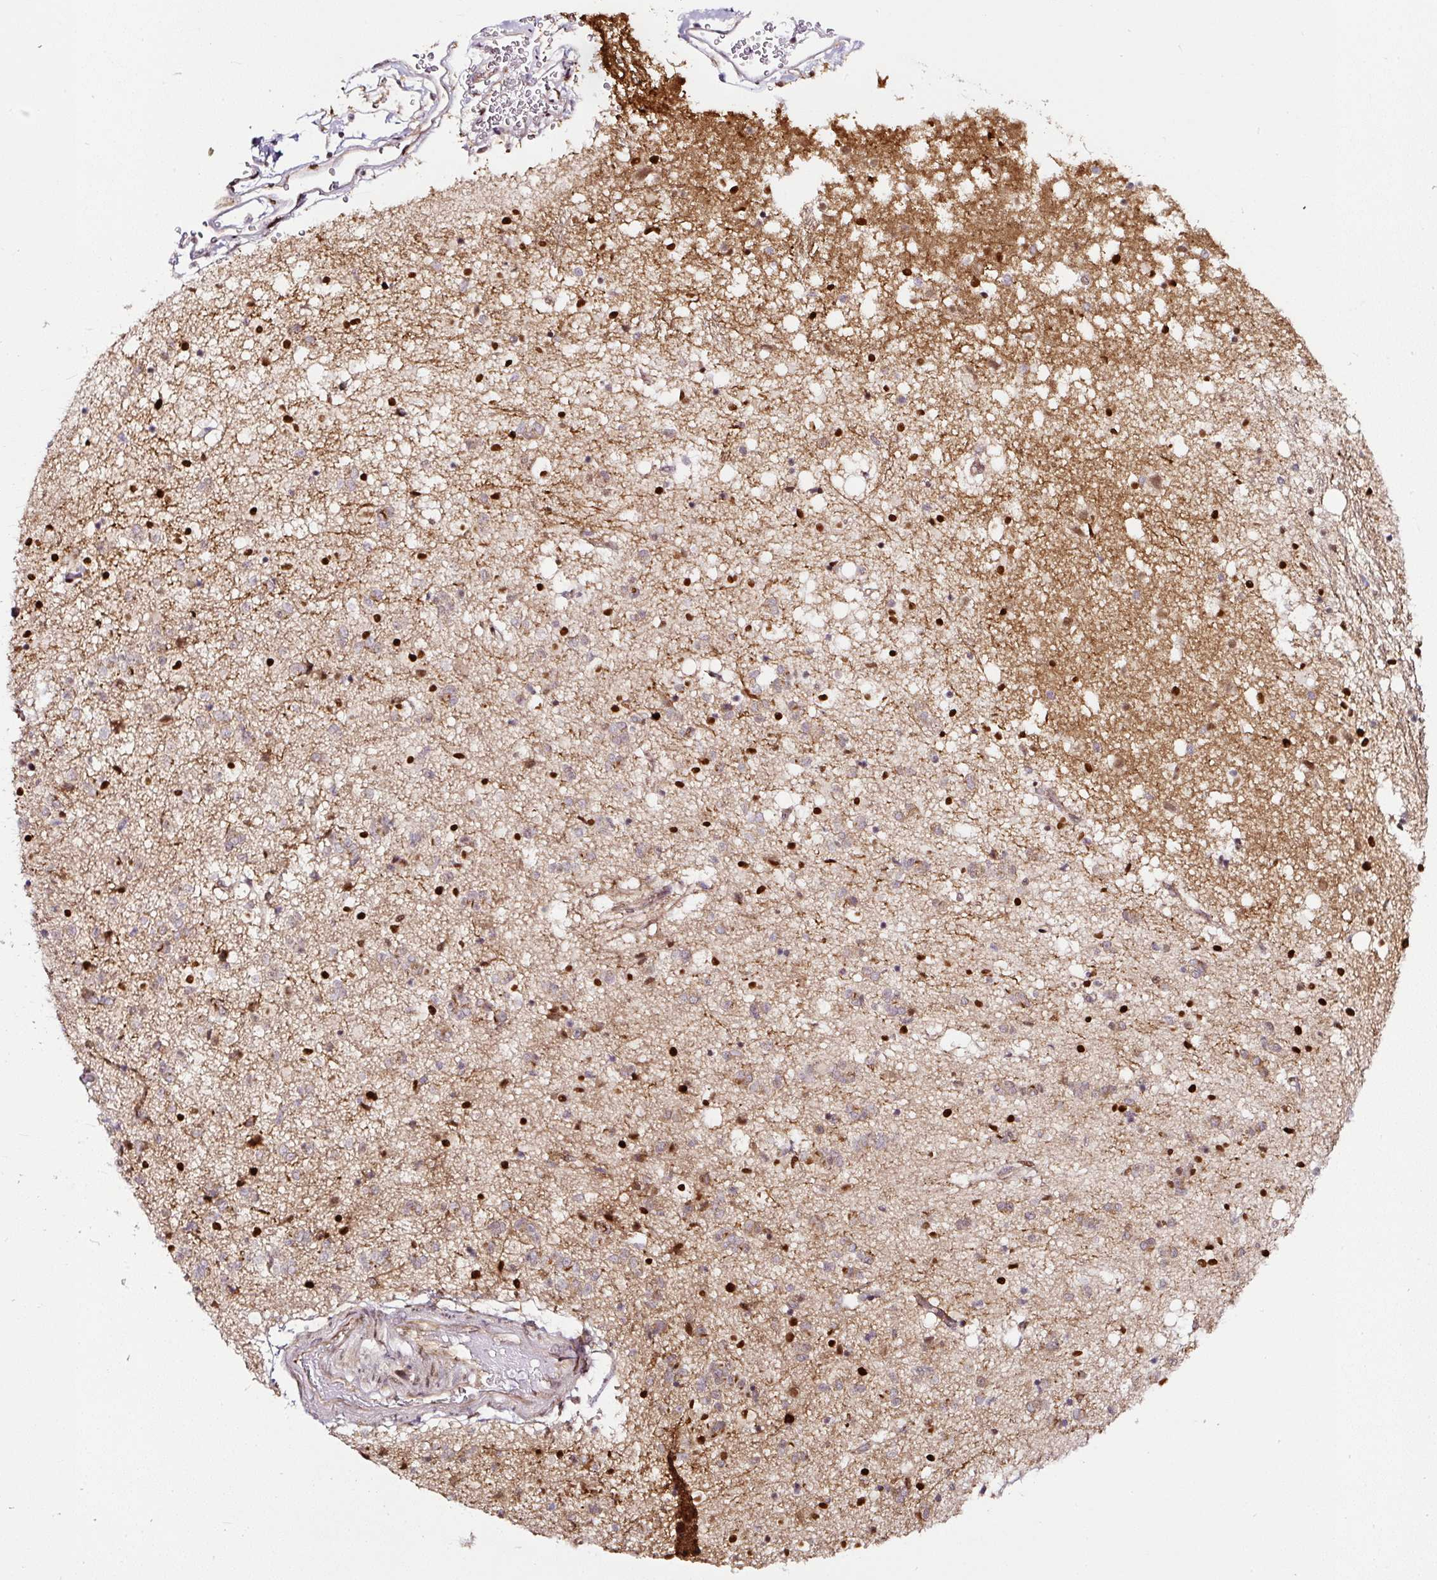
{"staining": {"intensity": "strong", "quantity": ">75%", "location": "nuclear"}, "tissue": "caudate", "cell_type": "Glial cells", "image_type": "normal", "snomed": [{"axis": "morphology", "description": "Normal tissue, NOS"}, {"axis": "topography", "description": "Lateral ventricle wall"}], "caption": "A high-resolution micrograph shows immunohistochemistry (IHC) staining of unremarkable caudate, which demonstrates strong nuclear expression in about >75% of glial cells.", "gene": "KDM4E", "patient": {"sex": "male", "age": 58}}